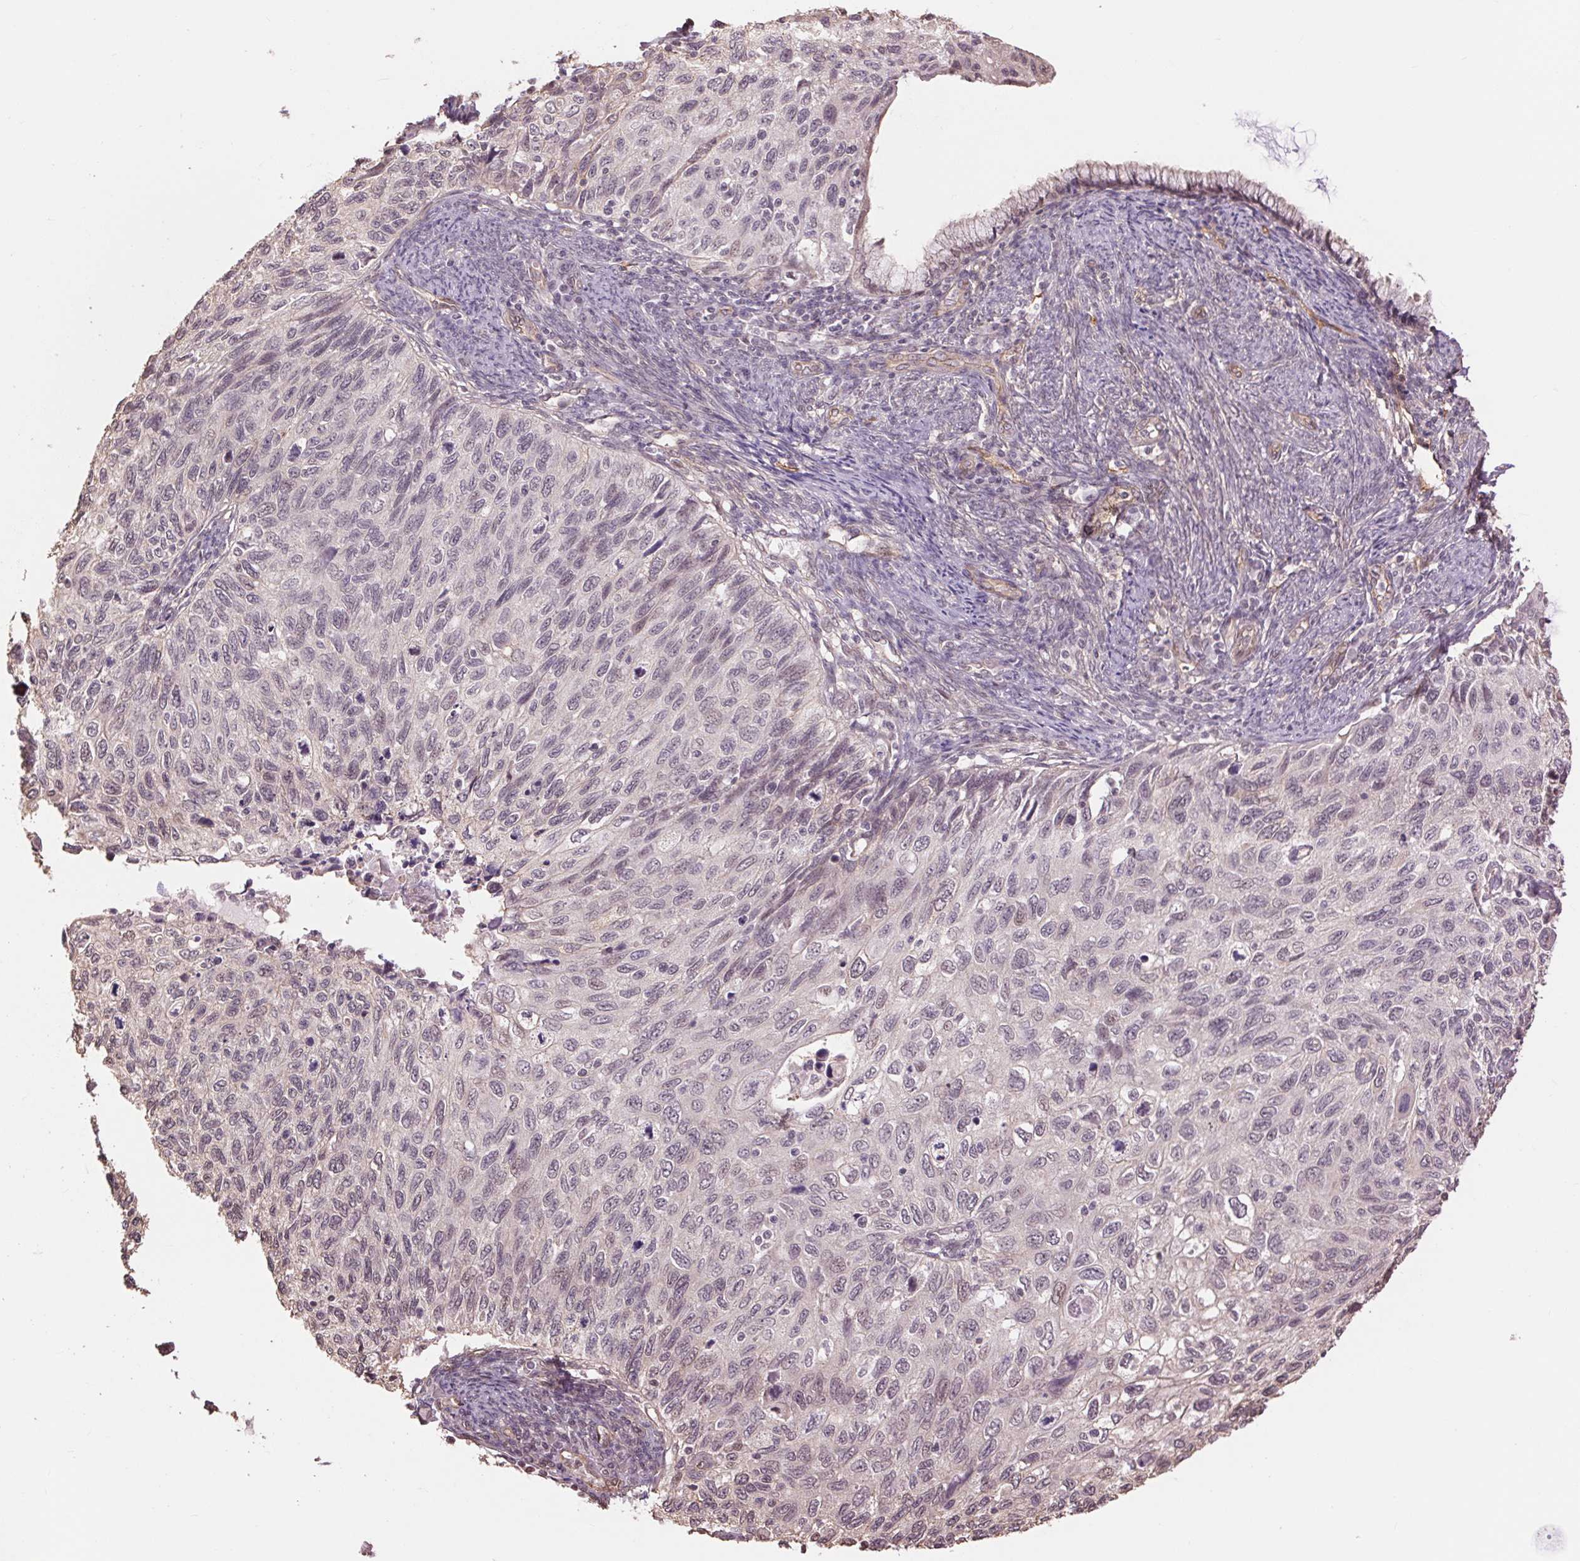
{"staining": {"intensity": "negative", "quantity": "none", "location": "none"}, "tissue": "cervical cancer", "cell_type": "Tumor cells", "image_type": "cancer", "snomed": [{"axis": "morphology", "description": "Squamous cell carcinoma, NOS"}, {"axis": "topography", "description": "Cervix"}], "caption": "Immunohistochemistry (IHC) photomicrograph of human cervical cancer (squamous cell carcinoma) stained for a protein (brown), which demonstrates no expression in tumor cells. (Brightfield microscopy of DAB (3,3'-diaminobenzidine) immunohistochemistry at high magnification).", "gene": "PALM", "patient": {"sex": "female", "age": 70}}